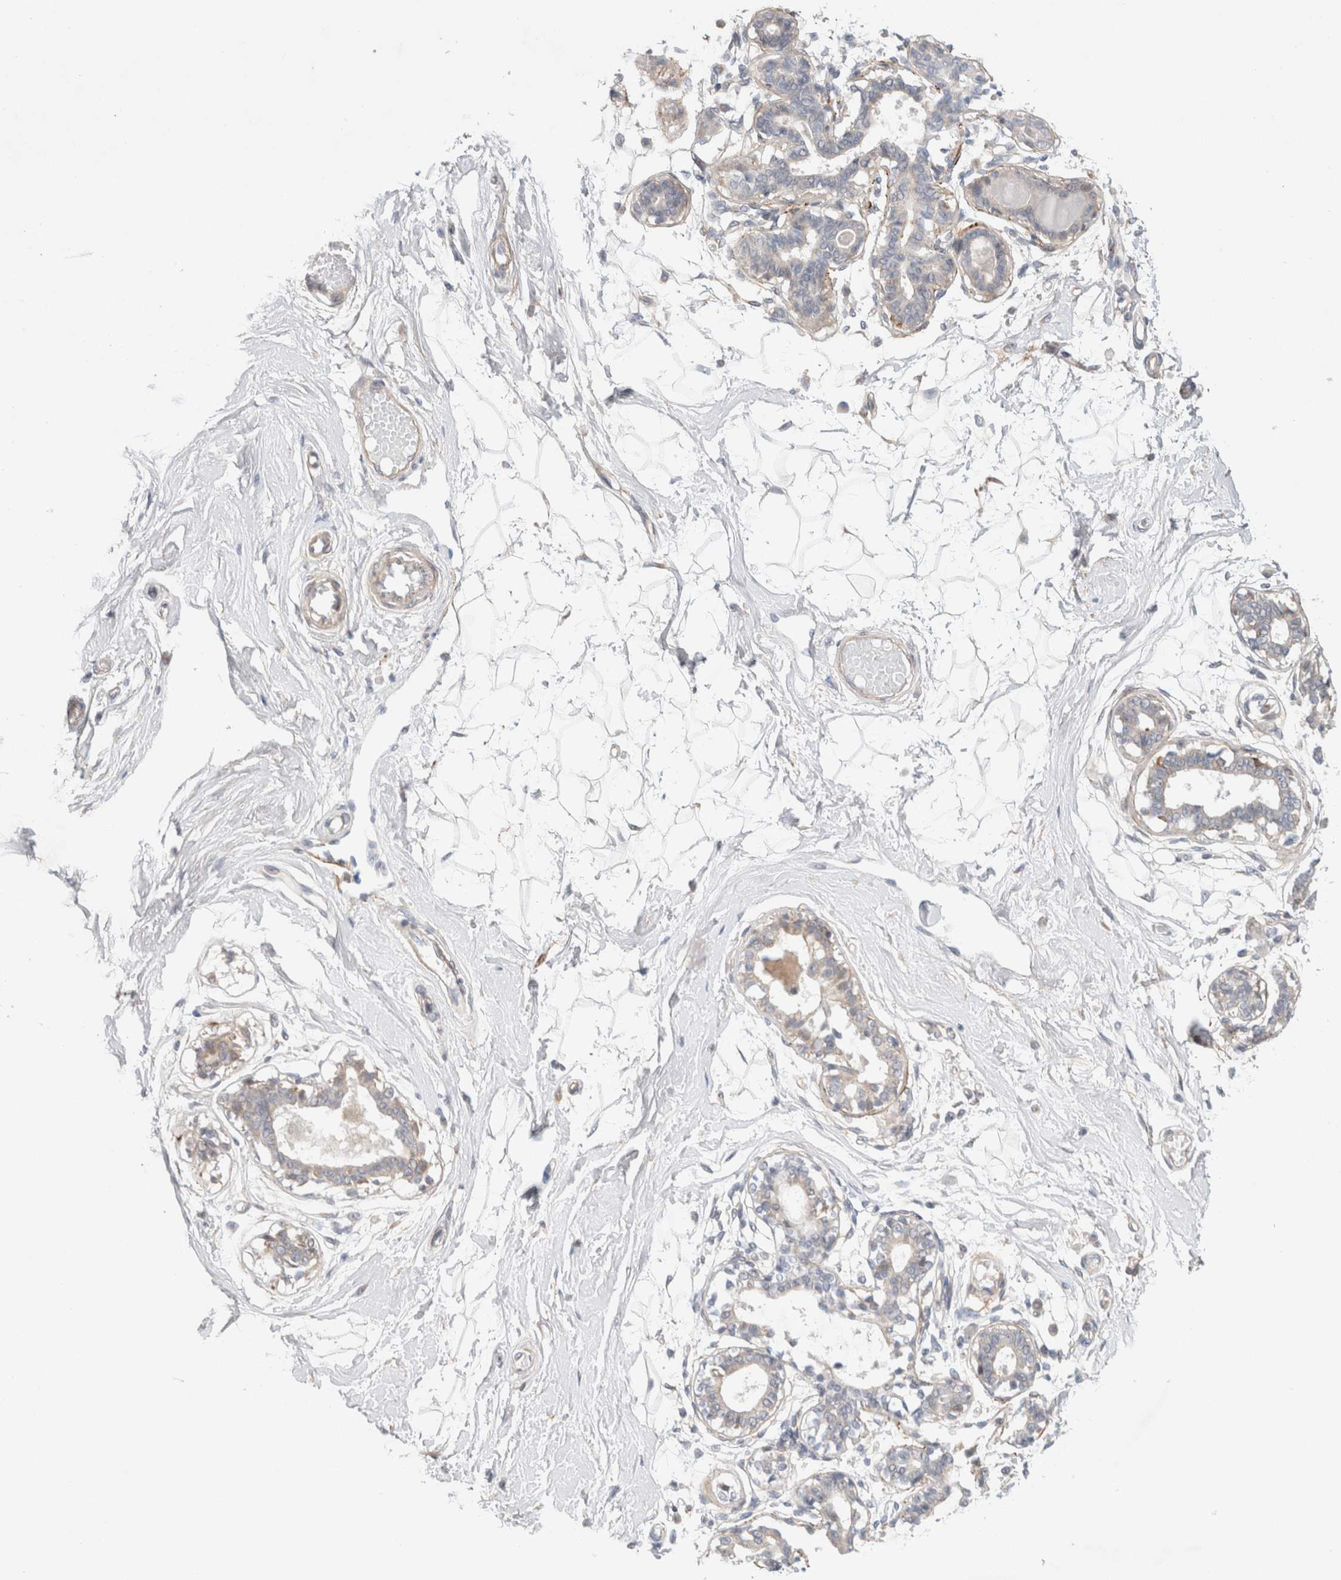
{"staining": {"intensity": "negative", "quantity": "none", "location": "none"}, "tissue": "breast", "cell_type": "Adipocytes", "image_type": "normal", "snomed": [{"axis": "morphology", "description": "Normal tissue, NOS"}, {"axis": "topography", "description": "Breast"}], "caption": "Immunohistochemistry micrograph of unremarkable breast: human breast stained with DAB (3,3'-diaminobenzidine) reveals no significant protein expression in adipocytes. The staining was performed using DAB (3,3'-diaminobenzidine) to visualize the protein expression in brown, while the nuclei were stained in blue with hematoxylin (Magnification: 20x).", "gene": "GSDMB", "patient": {"sex": "female", "age": 45}}